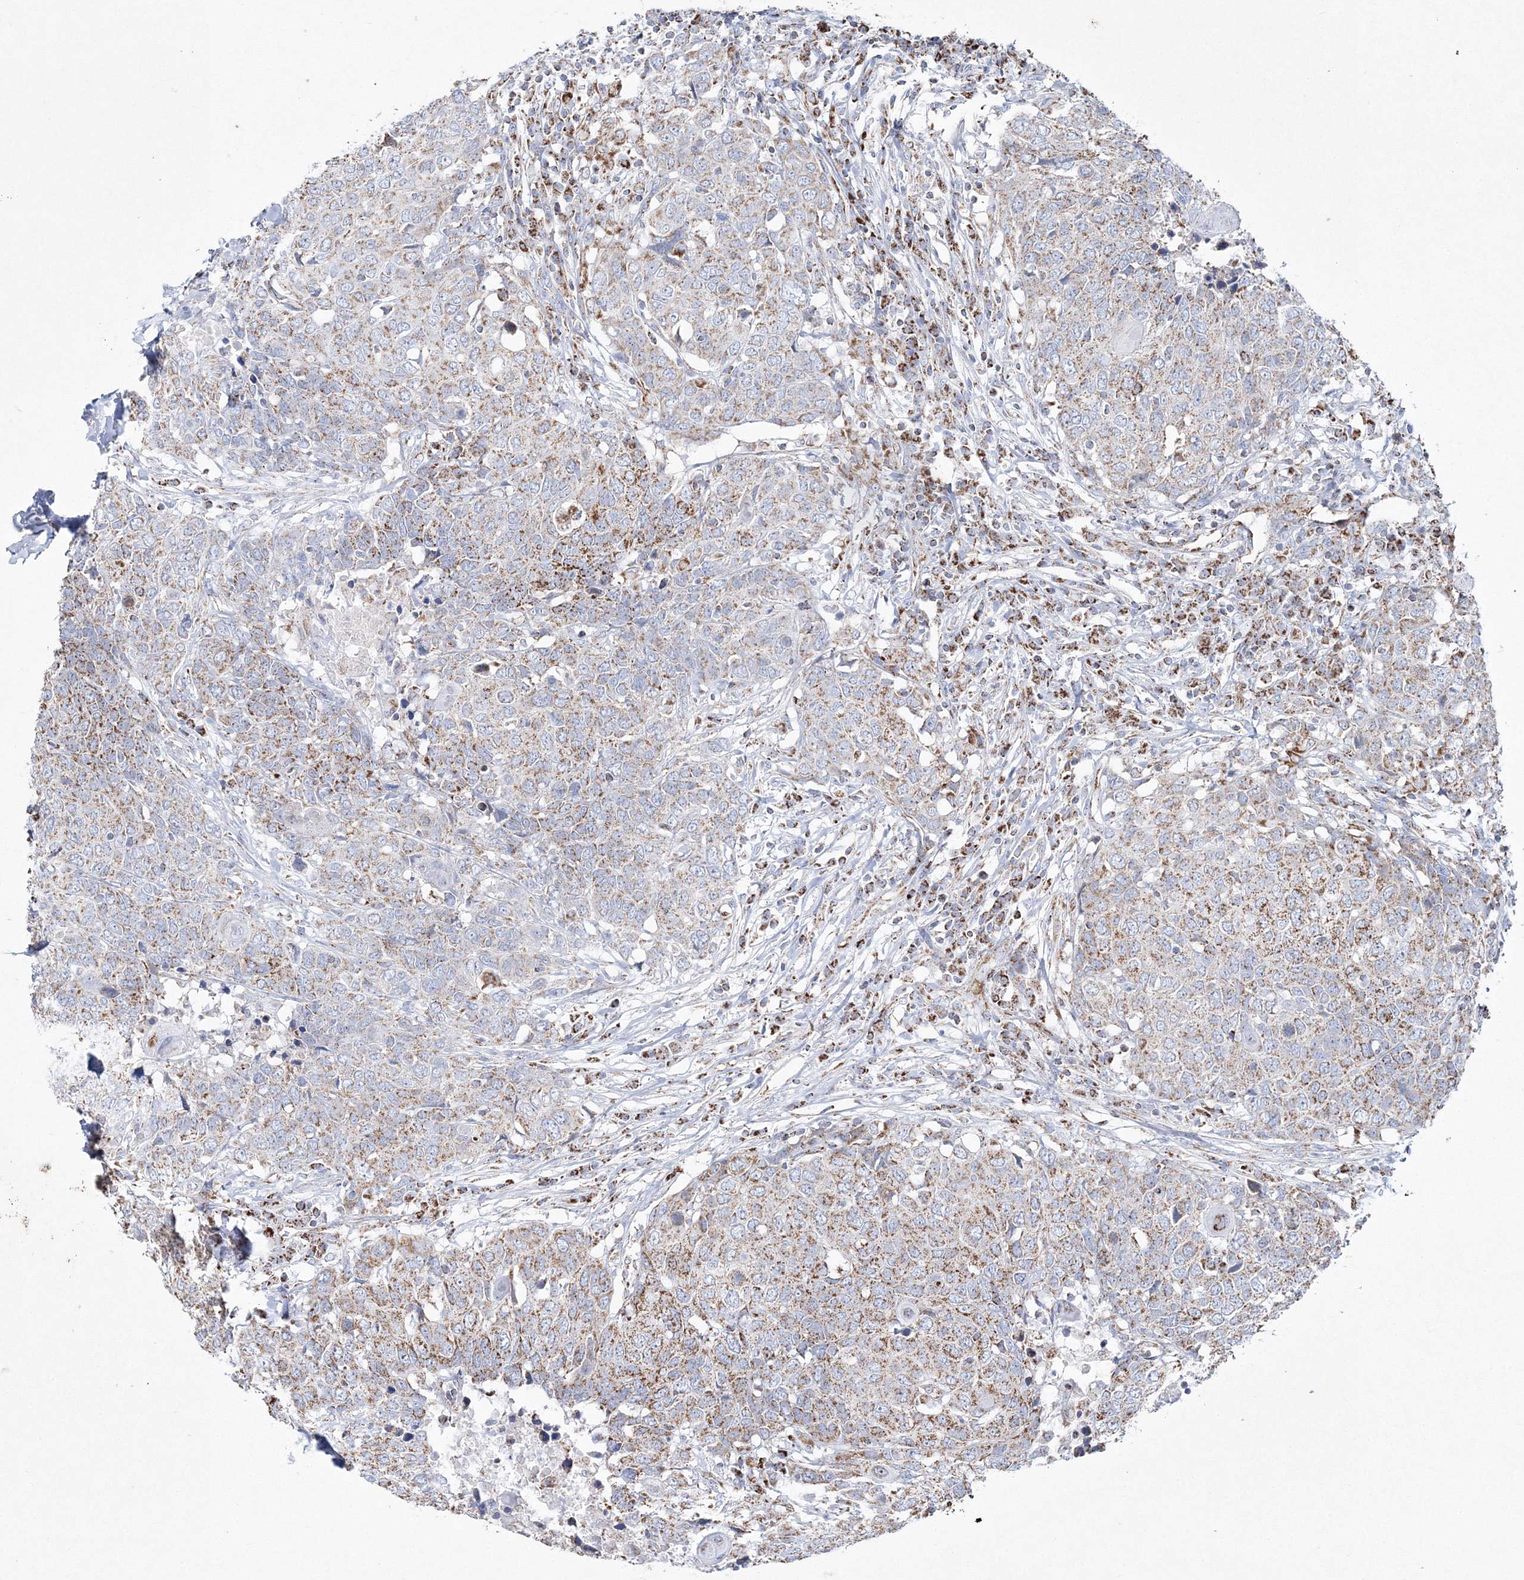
{"staining": {"intensity": "strong", "quantity": "25%-75%", "location": "cytoplasmic/membranous"}, "tissue": "head and neck cancer", "cell_type": "Tumor cells", "image_type": "cancer", "snomed": [{"axis": "morphology", "description": "Squamous cell carcinoma, NOS"}, {"axis": "topography", "description": "Head-Neck"}], "caption": "About 25%-75% of tumor cells in squamous cell carcinoma (head and neck) reveal strong cytoplasmic/membranous protein positivity as visualized by brown immunohistochemical staining.", "gene": "HIBCH", "patient": {"sex": "male", "age": 66}}